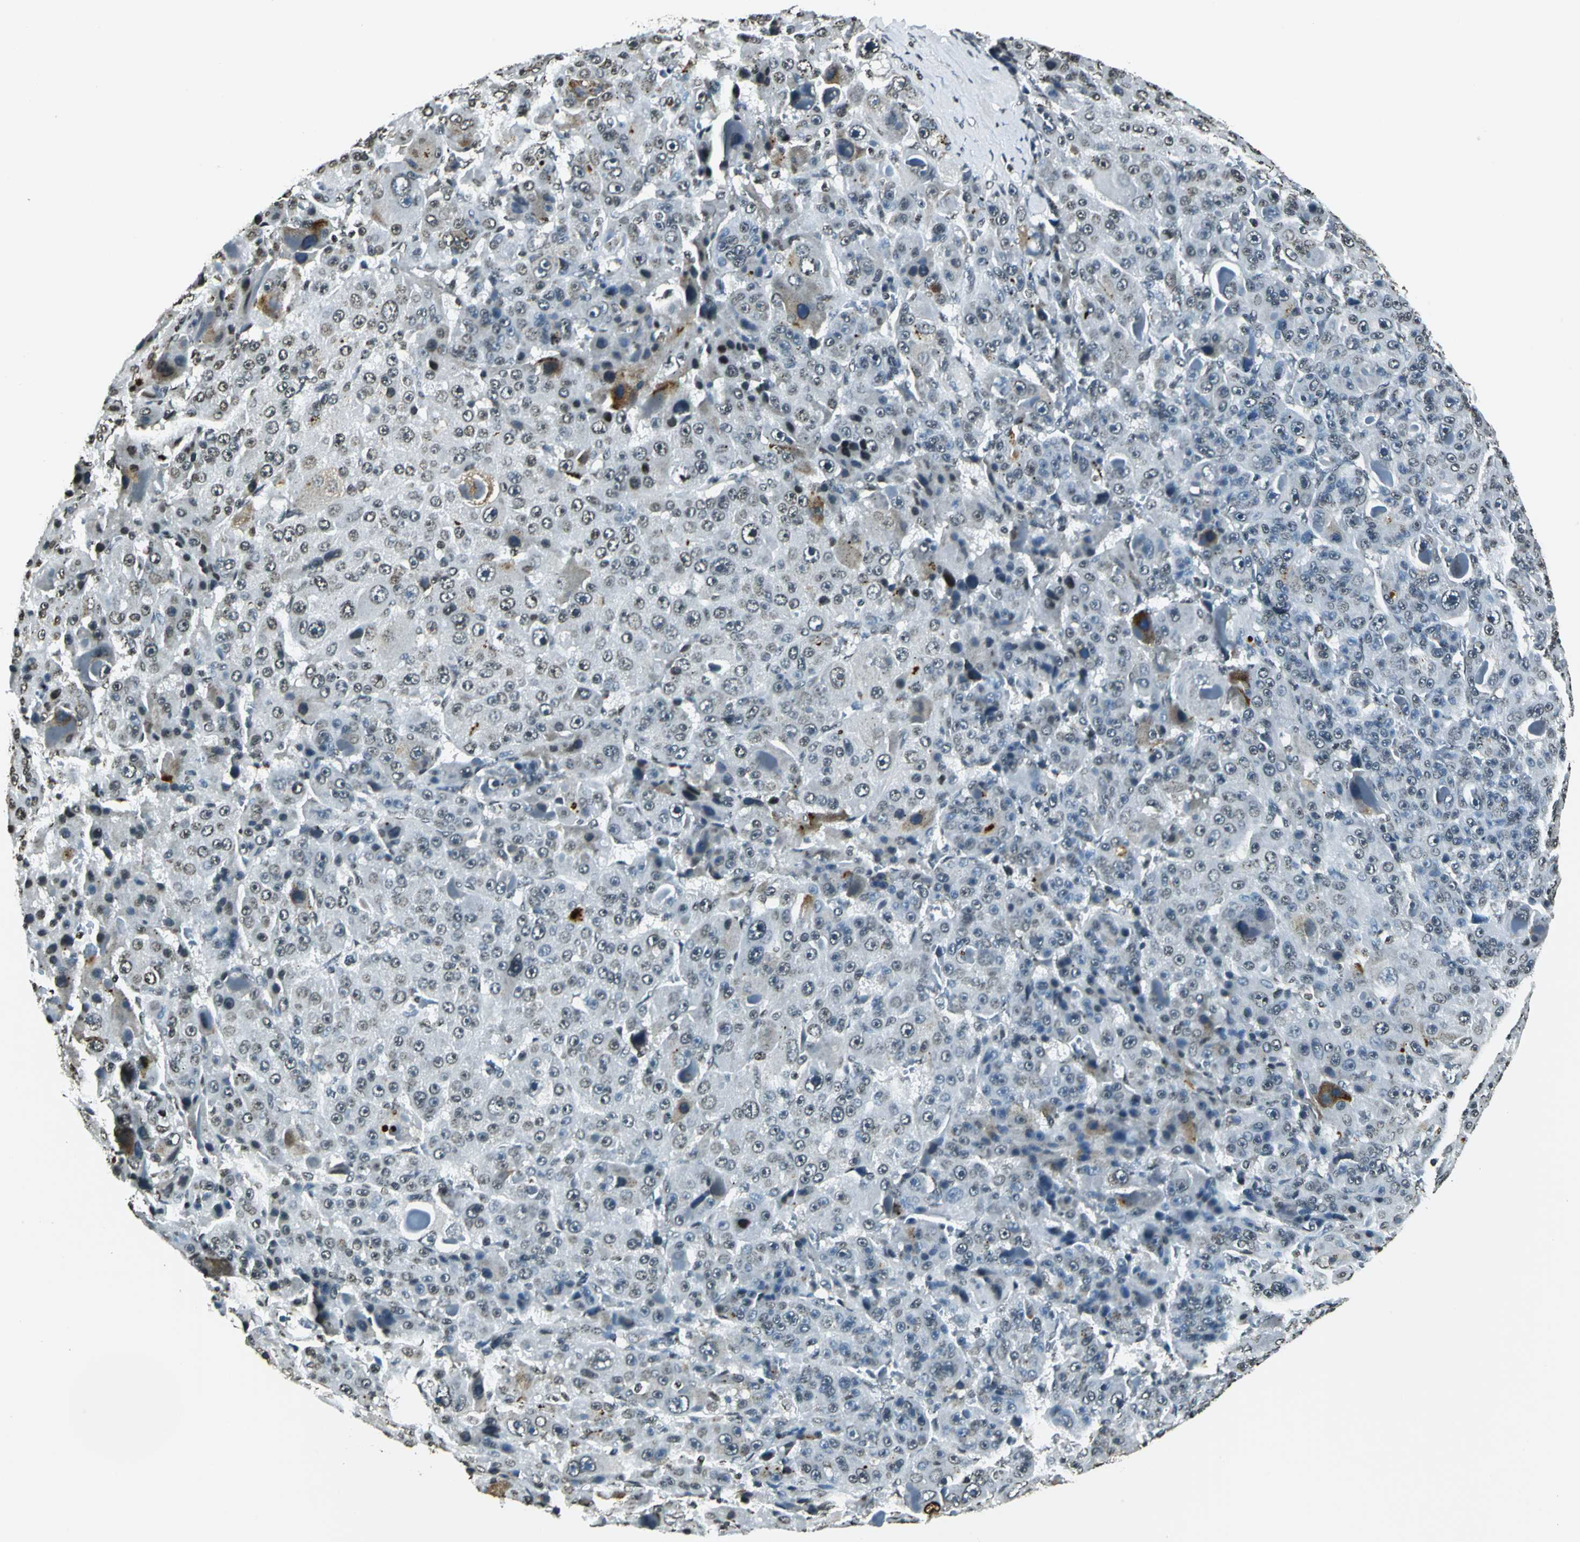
{"staining": {"intensity": "weak", "quantity": "25%-75%", "location": "nuclear"}, "tissue": "liver cancer", "cell_type": "Tumor cells", "image_type": "cancer", "snomed": [{"axis": "morphology", "description": "Carcinoma, Hepatocellular, NOS"}, {"axis": "topography", "description": "Liver"}], "caption": "Weak nuclear expression for a protein is identified in approximately 25%-75% of tumor cells of liver hepatocellular carcinoma using IHC.", "gene": "MCM4", "patient": {"sex": "male", "age": 76}}